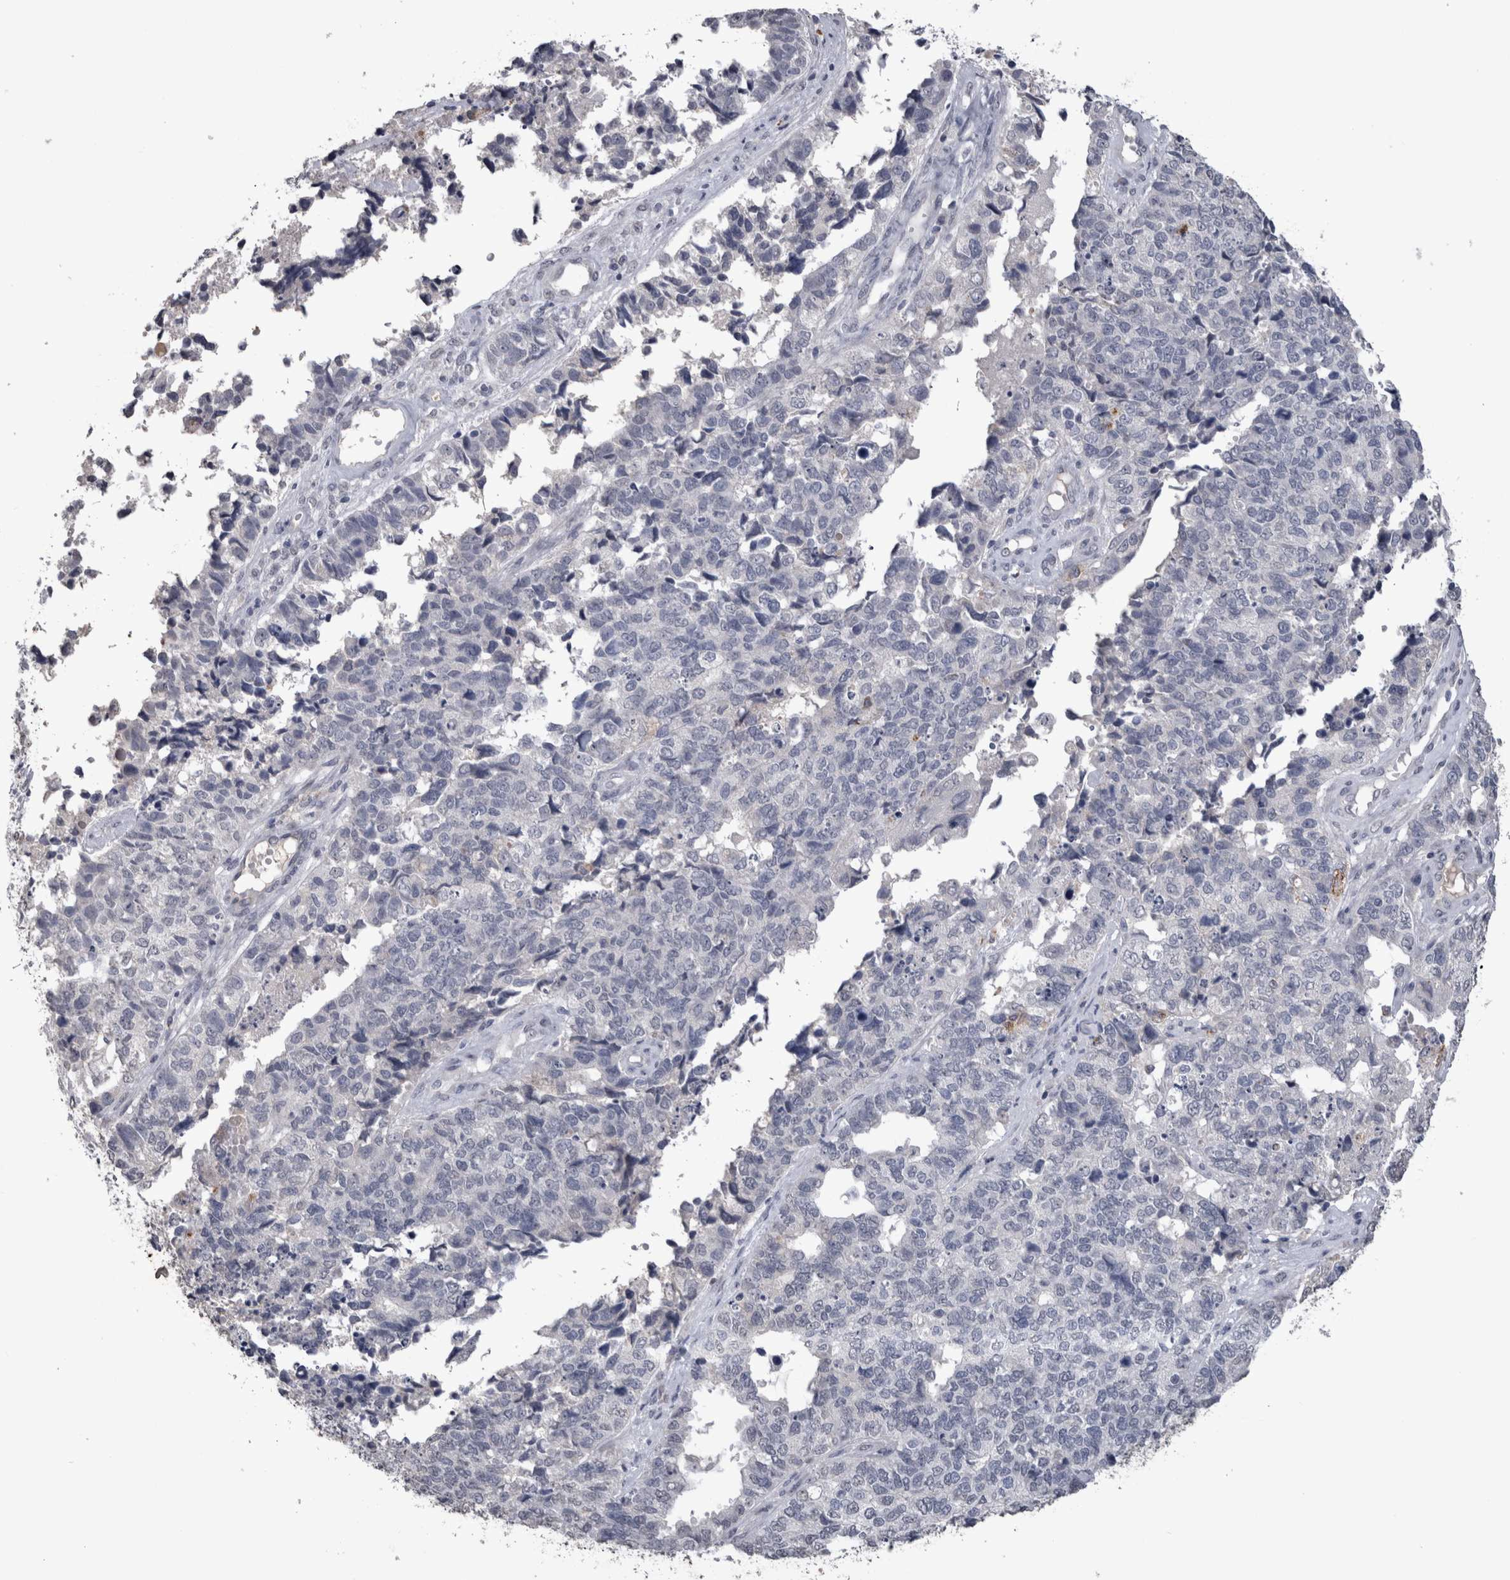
{"staining": {"intensity": "negative", "quantity": "none", "location": "none"}, "tissue": "cervical cancer", "cell_type": "Tumor cells", "image_type": "cancer", "snomed": [{"axis": "morphology", "description": "Squamous cell carcinoma, NOS"}, {"axis": "topography", "description": "Cervix"}], "caption": "Tumor cells are negative for brown protein staining in cervical squamous cell carcinoma.", "gene": "PAX5", "patient": {"sex": "female", "age": 63}}